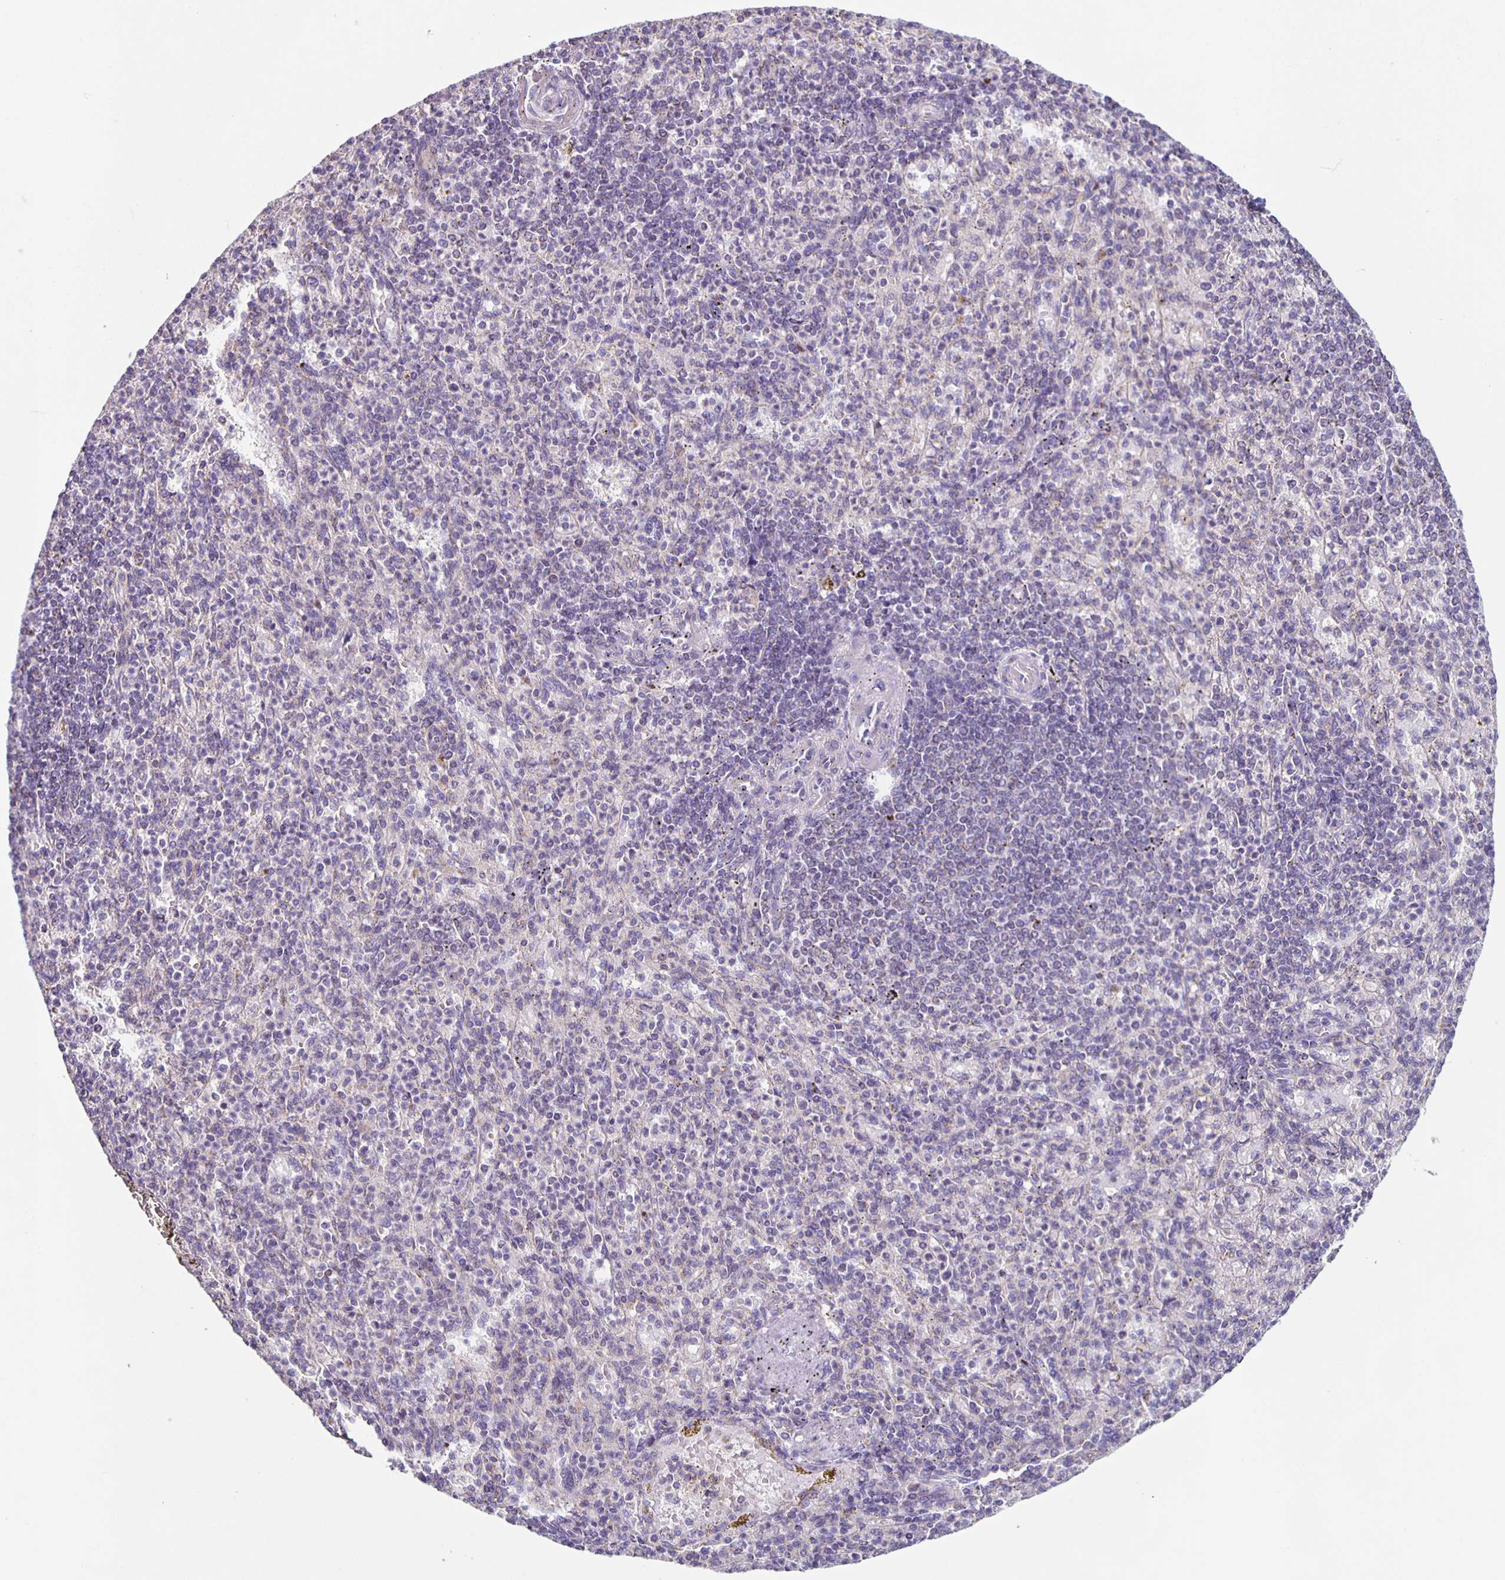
{"staining": {"intensity": "negative", "quantity": "none", "location": "none"}, "tissue": "spleen", "cell_type": "Cells in red pulp", "image_type": "normal", "snomed": [{"axis": "morphology", "description": "Normal tissue, NOS"}, {"axis": "topography", "description": "Spleen"}], "caption": "High power microscopy image of an immunohistochemistry histopathology image of normal spleen, revealing no significant expression in cells in red pulp. (Immunohistochemistry (ihc), brightfield microscopy, high magnification).", "gene": "TPPP", "patient": {"sex": "female", "age": 74}}